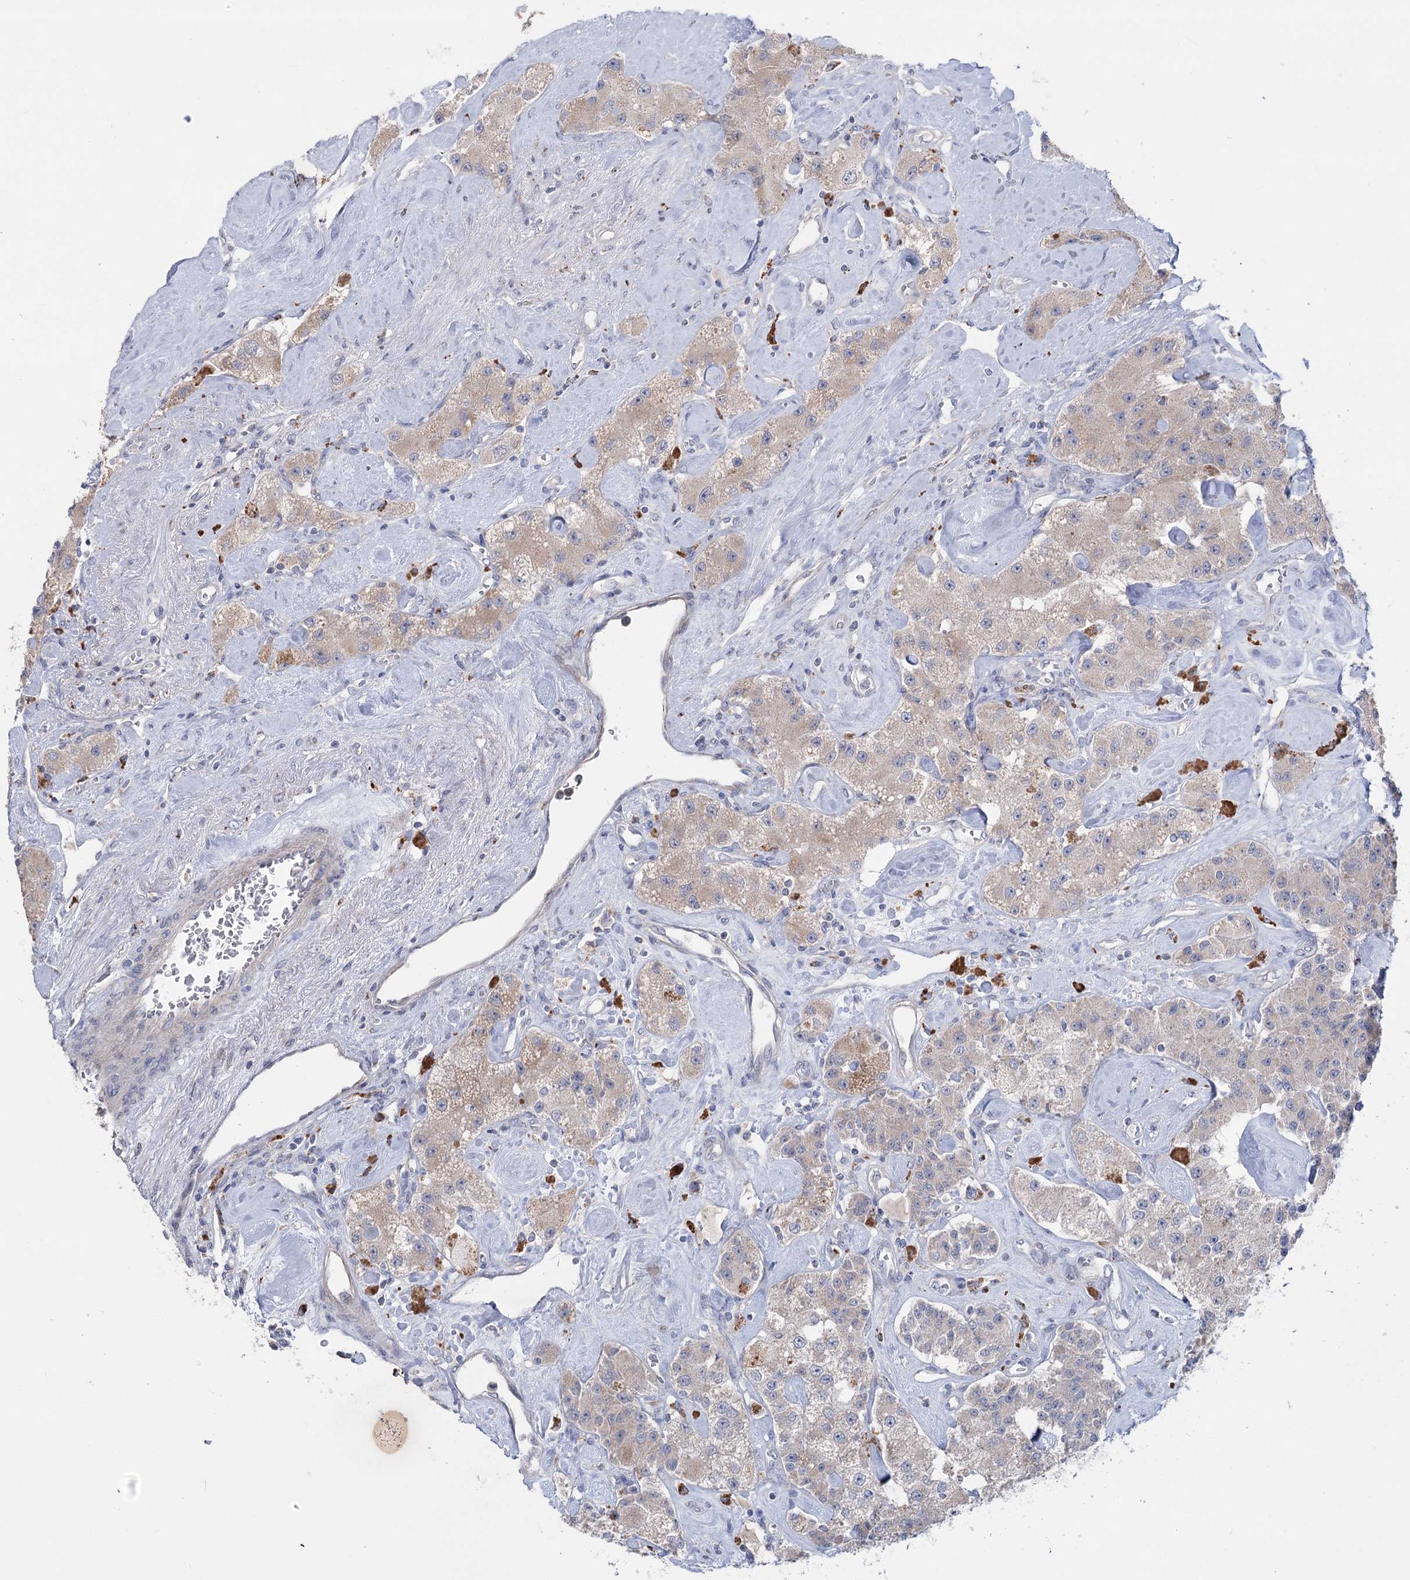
{"staining": {"intensity": "weak", "quantity": "25%-75%", "location": "cytoplasmic/membranous"}, "tissue": "carcinoid", "cell_type": "Tumor cells", "image_type": "cancer", "snomed": [{"axis": "morphology", "description": "Carcinoid, malignant, NOS"}, {"axis": "topography", "description": "Pancreas"}], "caption": "High-magnification brightfield microscopy of malignant carcinoid stained with DAB (brown) and counterstained with hematoxylin (blue). tumor cells exhibit weak cytoplasmic/membranous positivity is appreciated in approximately25%-75% of cells.", "gene": "MTCH2", "patient": {"sex": "male", "age": 41}}